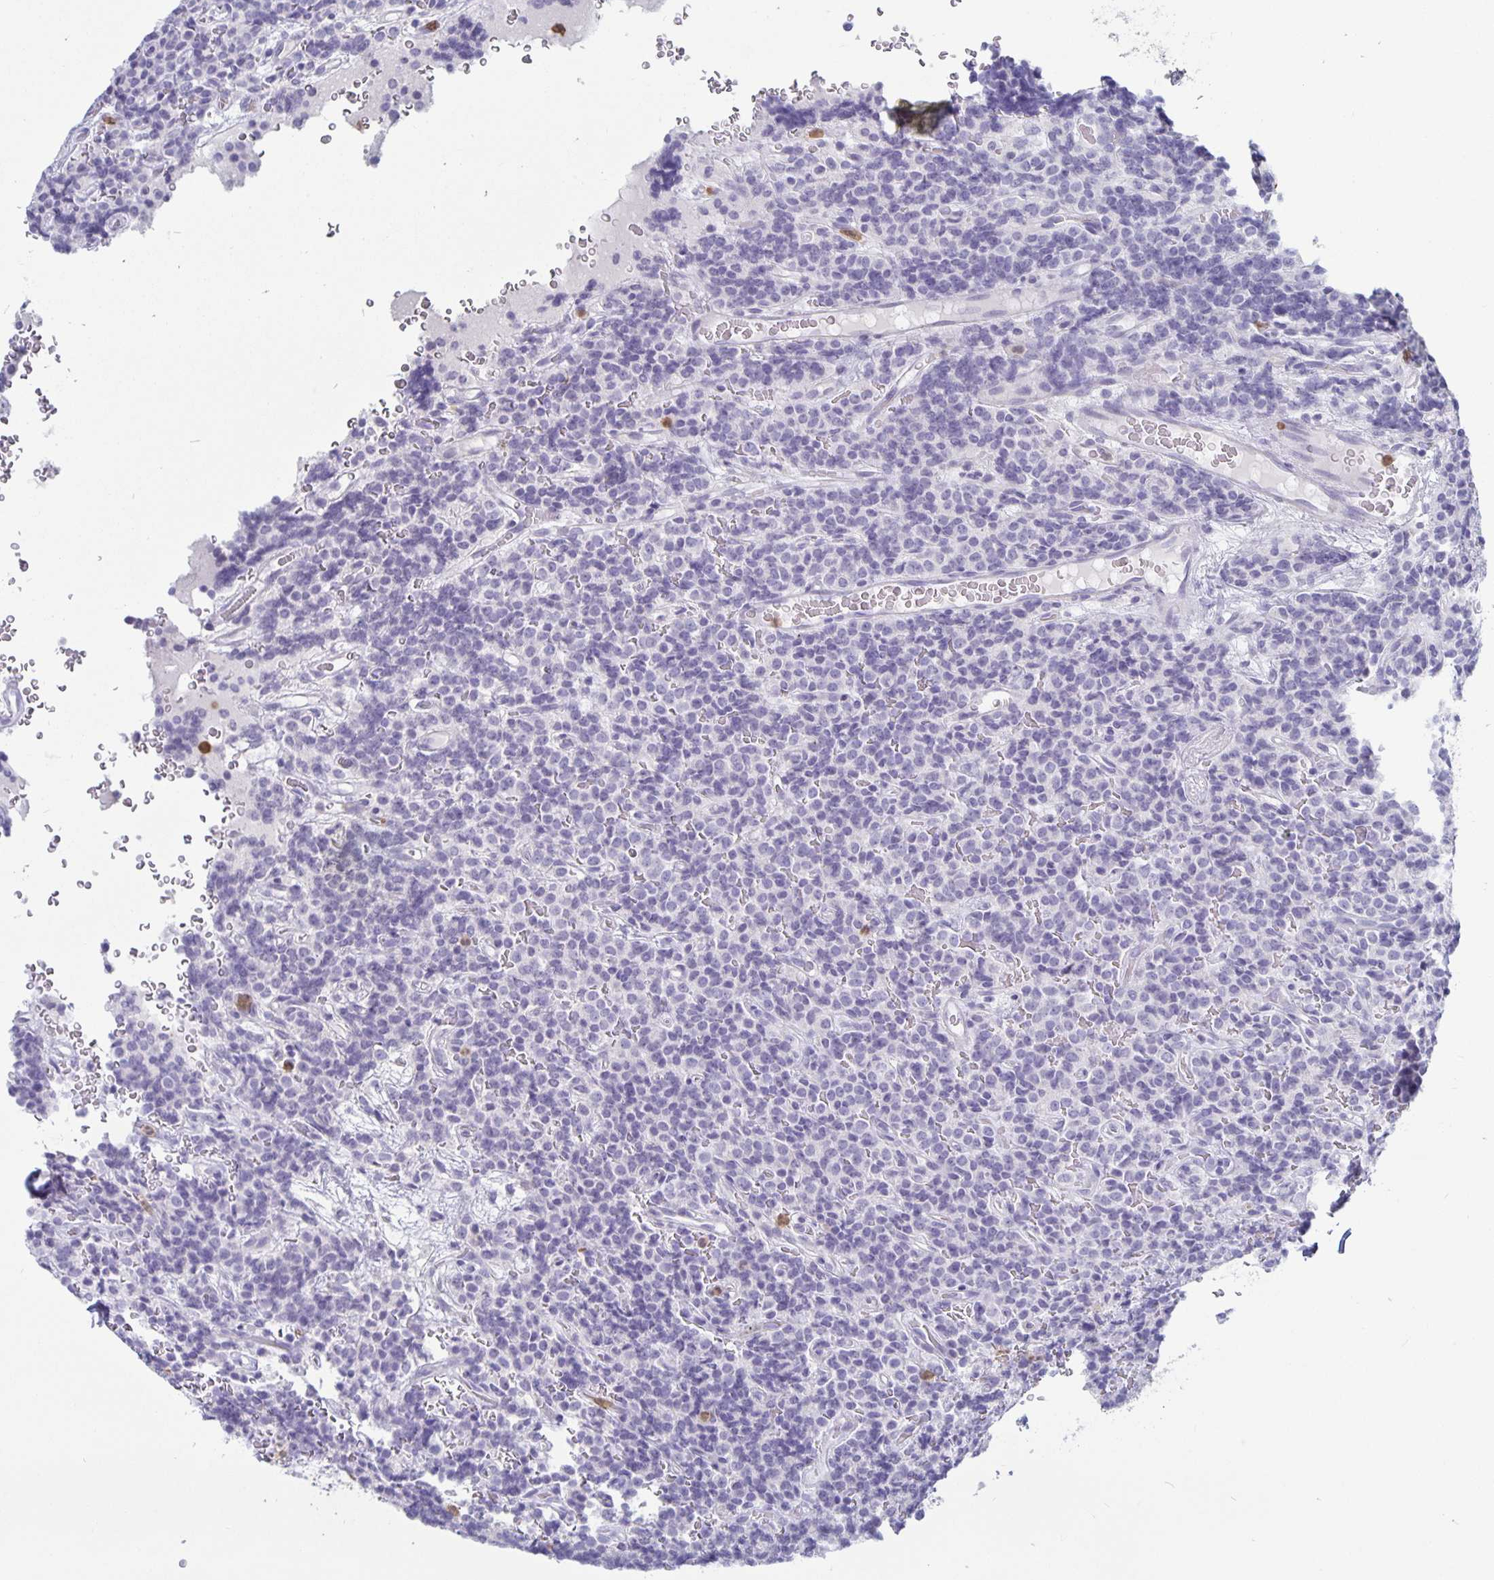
{"staining": {"intensity": "negative", "quantity": "none", "location": "none"}, "tissue": "carcinoid", "cell_type": "Tumor cells", "image_type": "cancer", "snomed": [{"axis": "morphology", "description": "Carcinoid, malignant, NOS"}, {"axis": "topography", "description": "Pancreas"}], "caption": "Carcinoid was stained to show a protein in brown. There is no significant expression in tumor cells.", "gene": "PLCB3", "patient": {"sex": "male", "age": 36}}